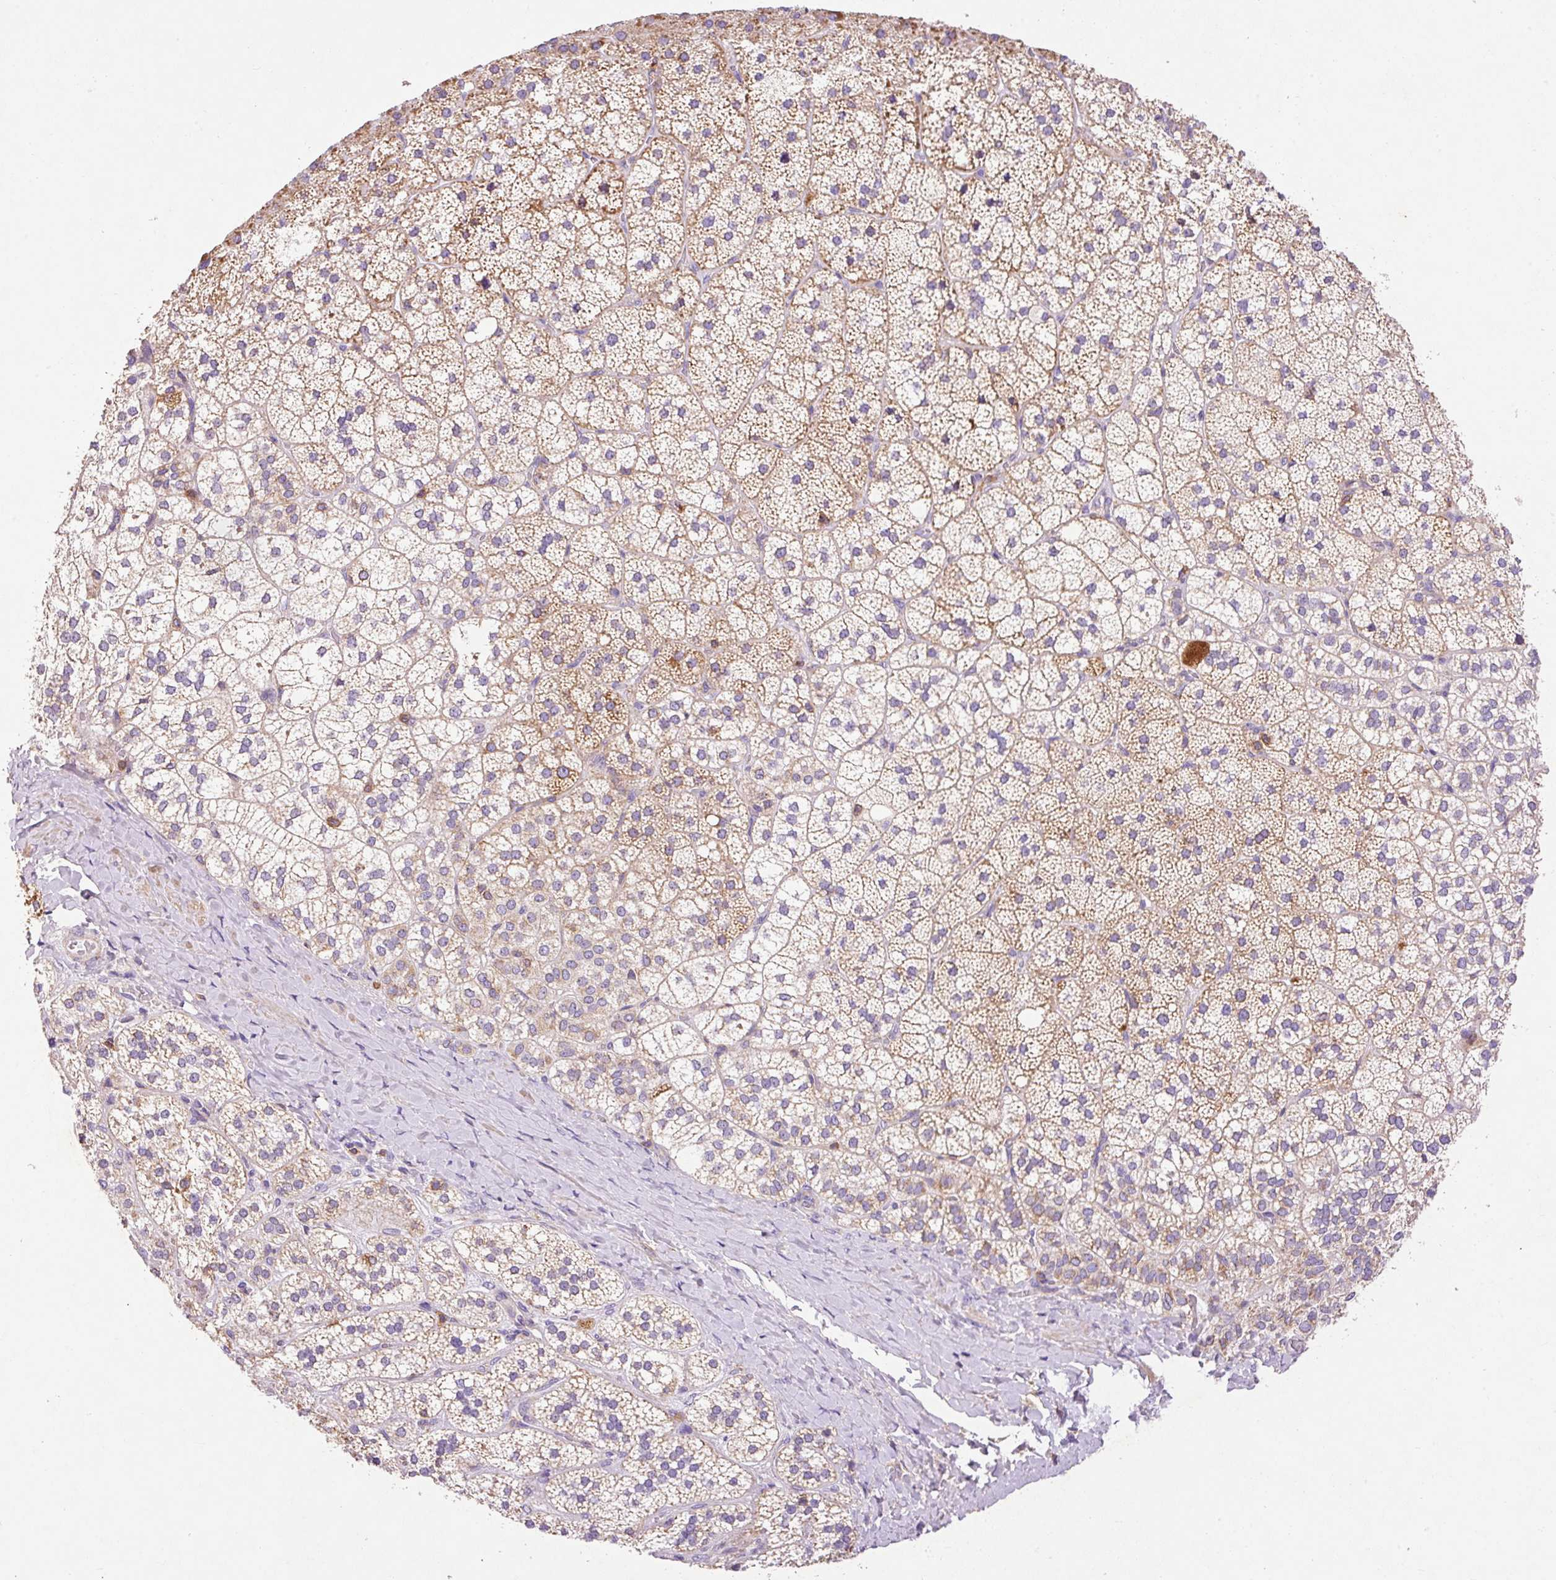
{"staining": {"intensity": "weak", "quantity": "25%-75%", "location": "cytoplasmic/membranous"}, "tissue": "adrenal gland", "cell_type": "Glandular cells", "image_type": "normal", "snomed": [{"axis": "morphology", "description": "Normal tissue, NOS"}, {"axis": "topography", "description": "Adrenal gland"}], "caption": "Immunohistochemistry (IHC) (DAB) staining of normal human adrenal gland displays weak cytoplasmic/membranous protein staining in about 25%-75% of glandular cells. (DAB = brown stain, brightfield microscopy at high magnification).", "gene": "IMMT", "patient": {"sex": "male", "age": 53}}